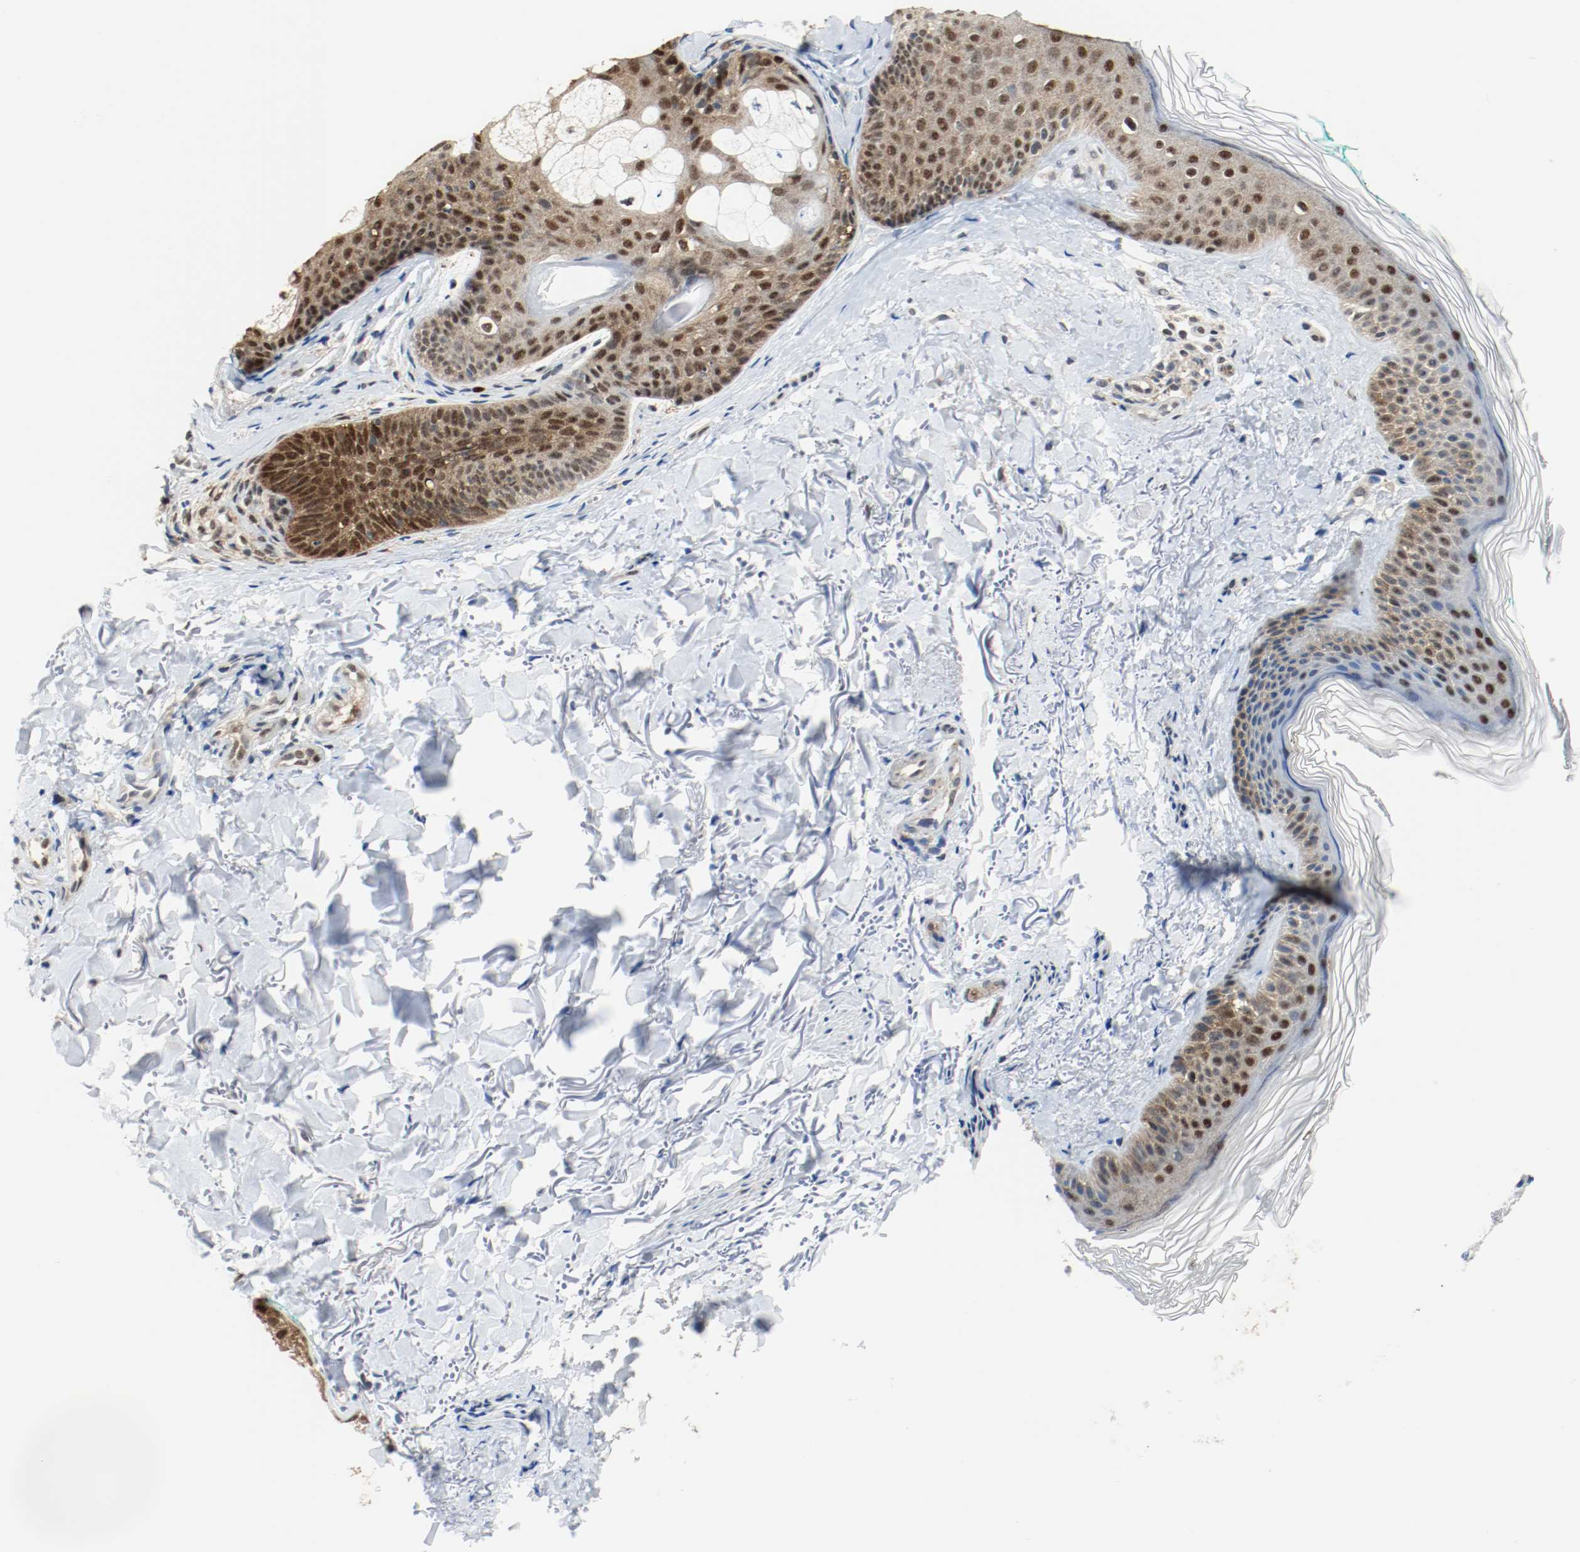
{"staining": {"intensity": "negative", "quantity": "none", "location": "none"}, "tissue": "skin", "cell_type": "Fibroblasts", "image_type": "normal", "snomed": [{"axis": "morphology", "description": "Normal tissue, NOS"}, {"axis": "topography", "description": "Skin"}], "caption": "This photomicrograph is of unremarkable skin stained with immunohistochemistry to label a protein in brown with the nuclei are counter-stained blue. There is no positivity in fibroblasts.", "gene": "PPME1", "patient": {"sex": "male", "age": 71}}